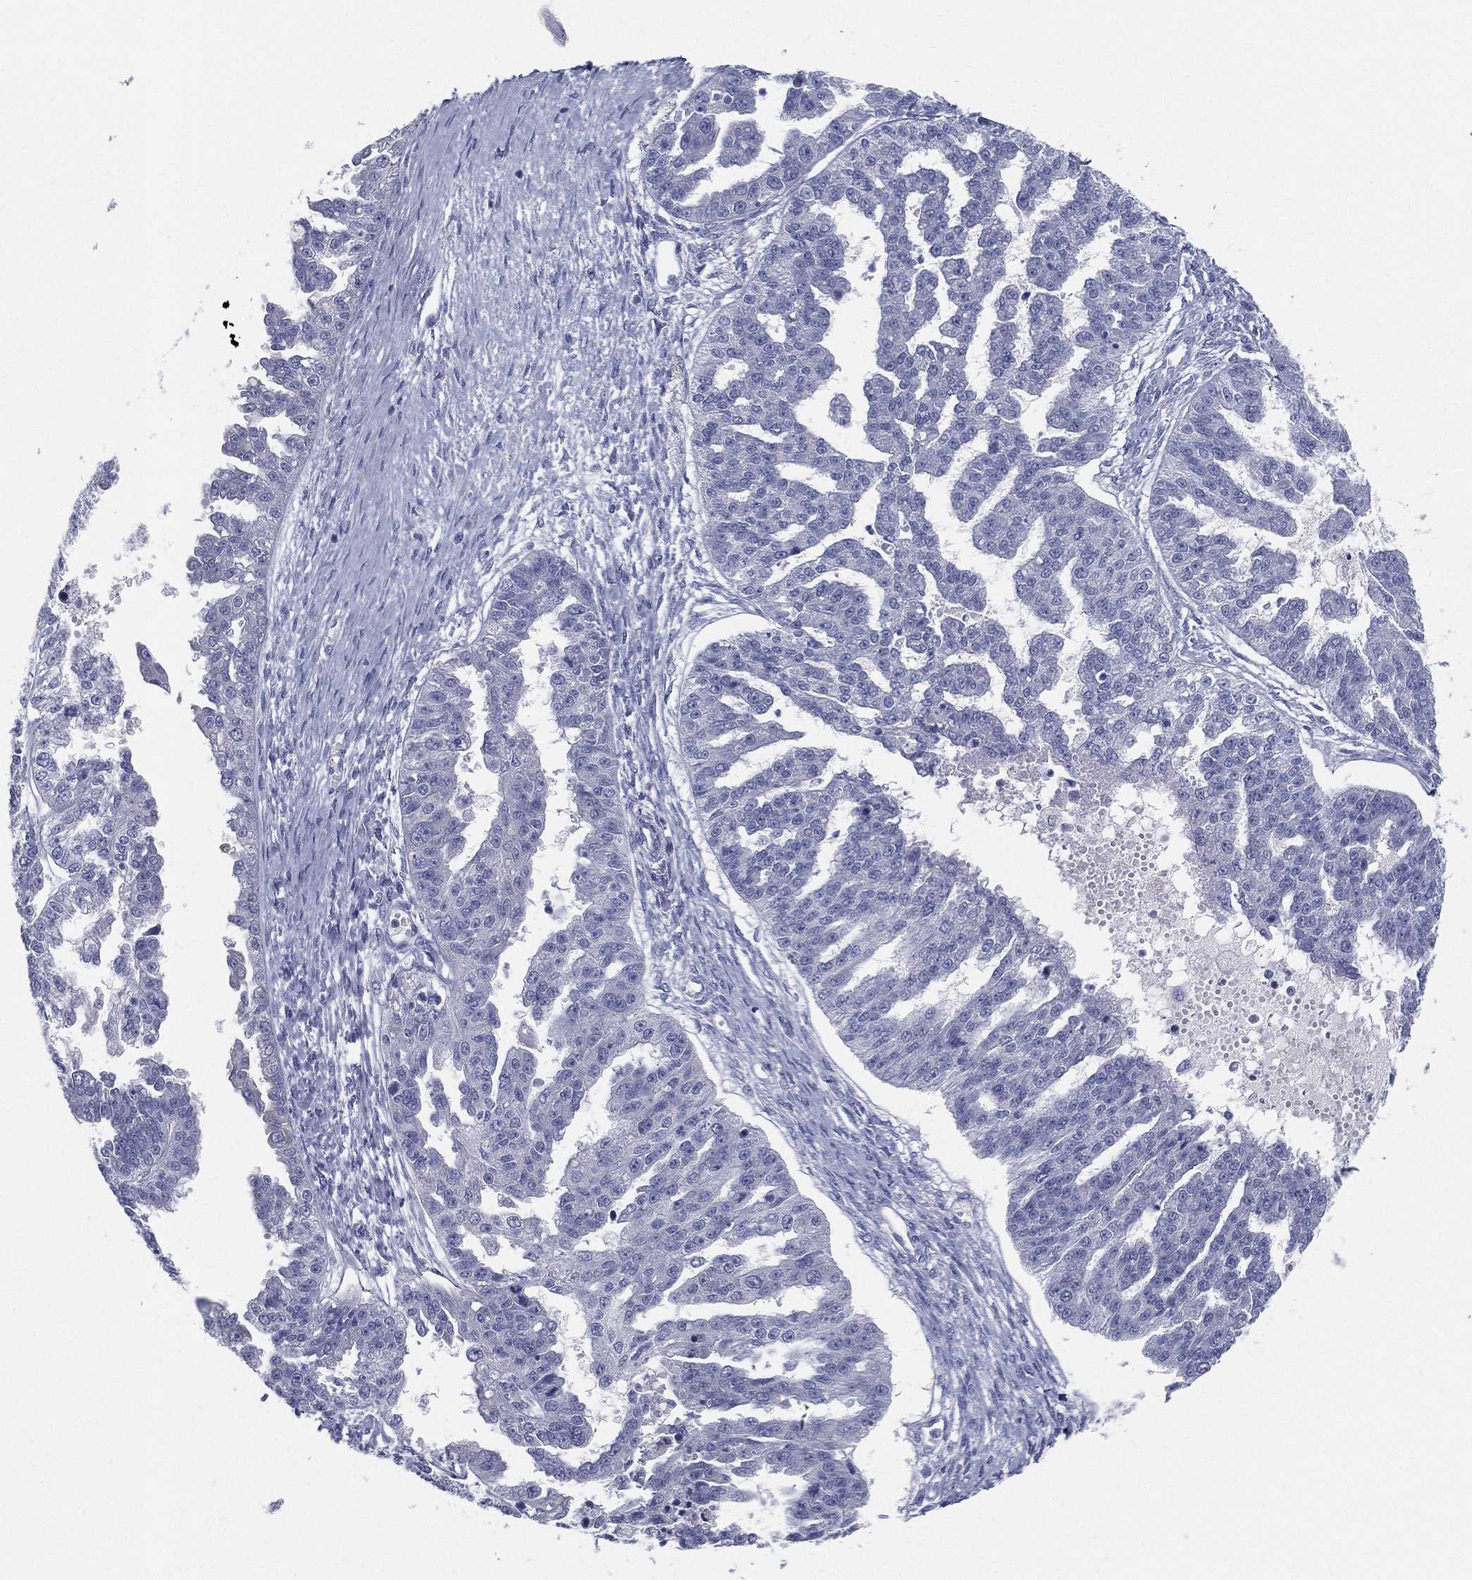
{"staining": {"intensity": "negative", "quantity": "none", "location": "none"}, "tissue": "ovarian cancer", "cell_type": "Tumor cells", "image_type": "cancer", "snomed": [{"axis": "morphology", "description": "Cystadenocarcinoma, serous, NOS"}, {"axis": "topography", "description": "Ovary"}], "caption": "DAB (3,3'-diaminobenzidine) immunohistochemical staining of human ovarian cancer reveals no significant expression in tumor cells.", "gene": "STS", "patient": {"sex": "female", "age": 58}}